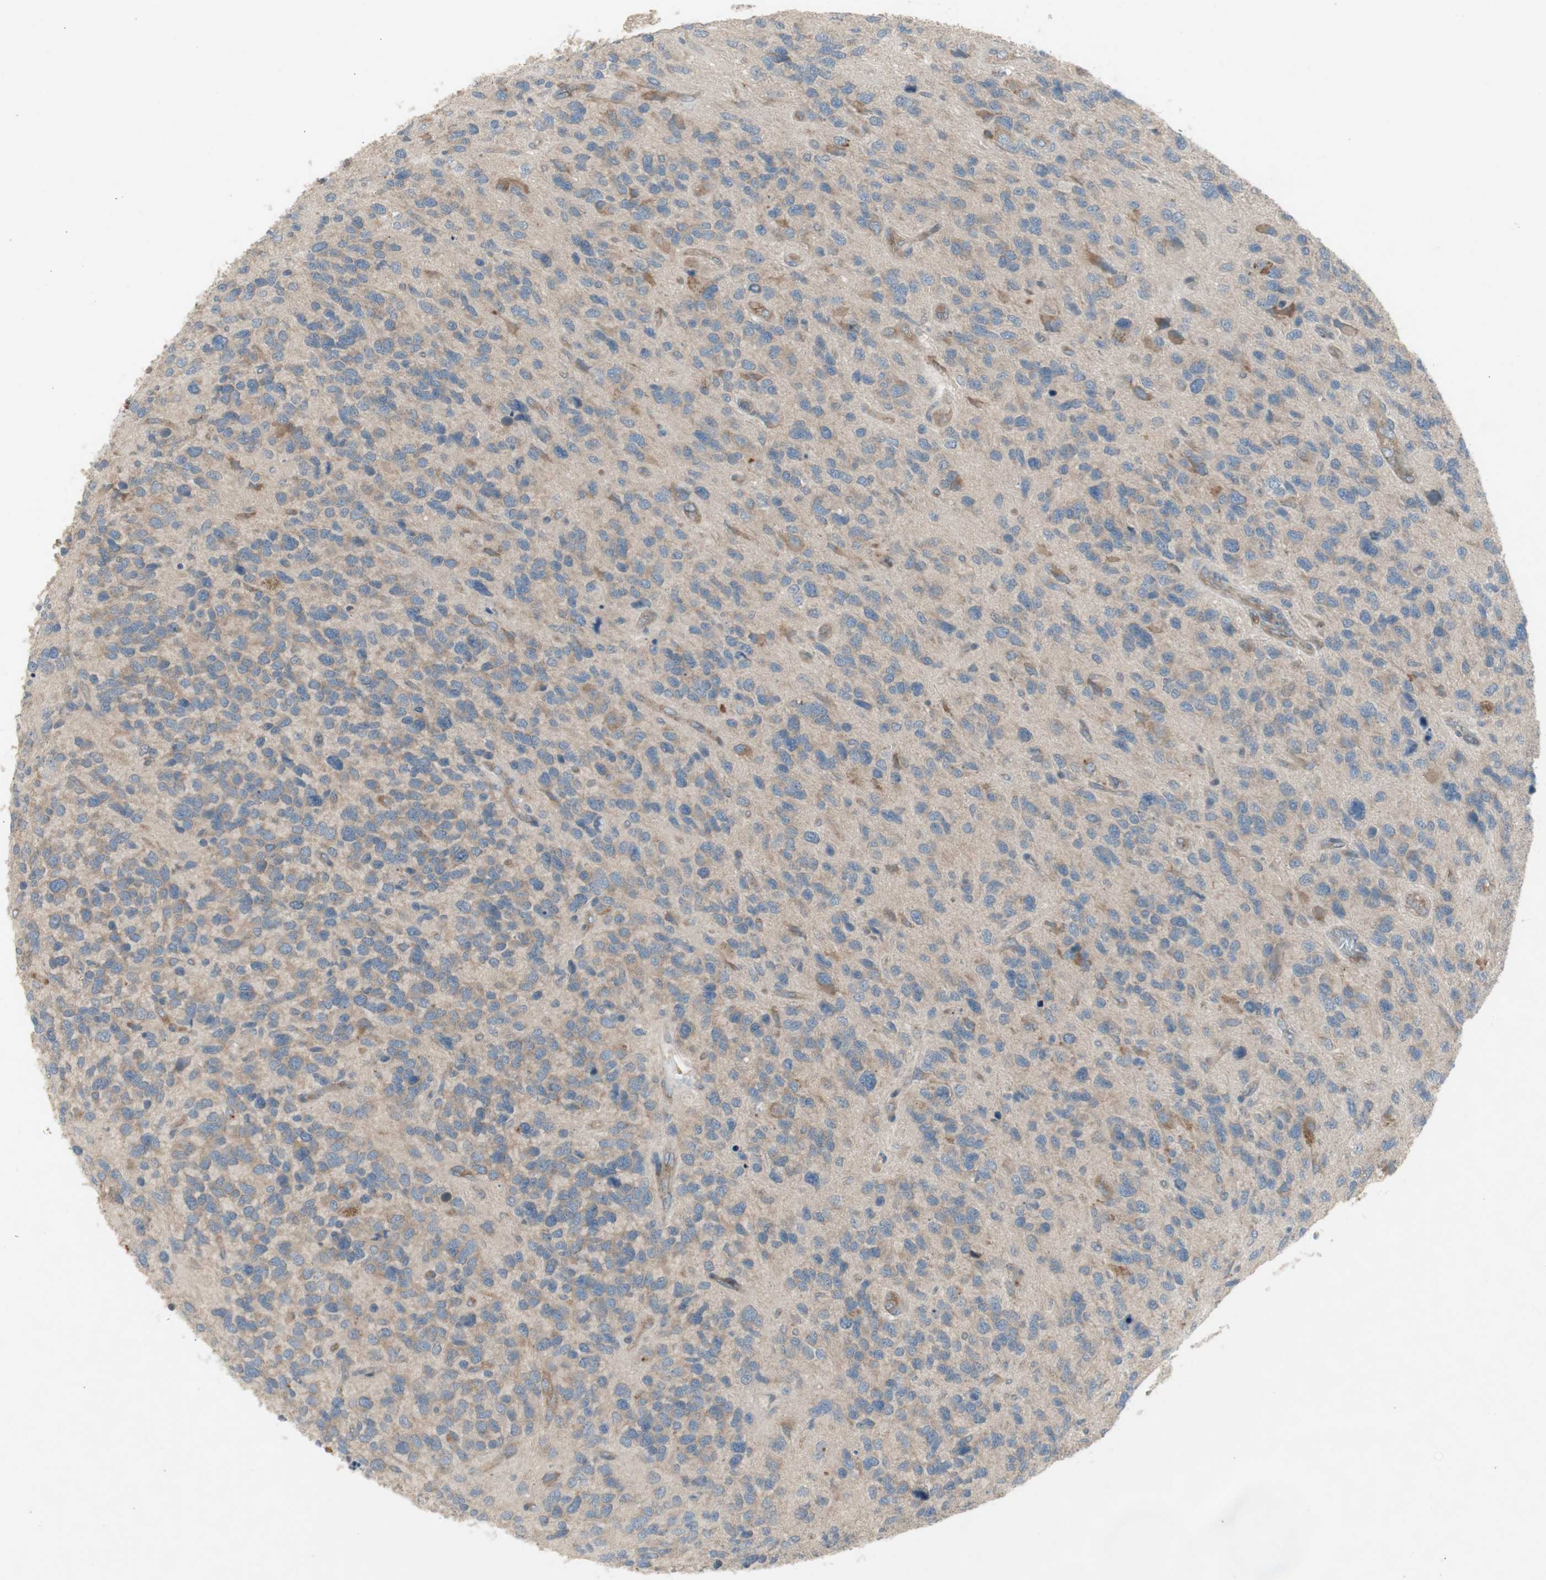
{"staining": {"intensity": "moderate", "quantity": "25%-75%", "location": "cytoplasmic/membranous"}, "tissue": "glioma", "cell_type": "Tumor cells", "image_type": "cancer", "snomed": [{"axis": "morphology", "description": "Glioma, malignant, High grade"}, {"axis": "topography", "description": "Brain"}], "caption": "Glioma tissue displays moderate cytoplasmic/membranous positivity in approximately 25%-75% of tumor cells Using DAB (3,3'-diaminobenzidine) (brown) and hematoxylin (blue) stains, captured at high magnification using brightfield microscopy.", "gene": "PANK2", "patient": {"sex": "female", "age": 58}}